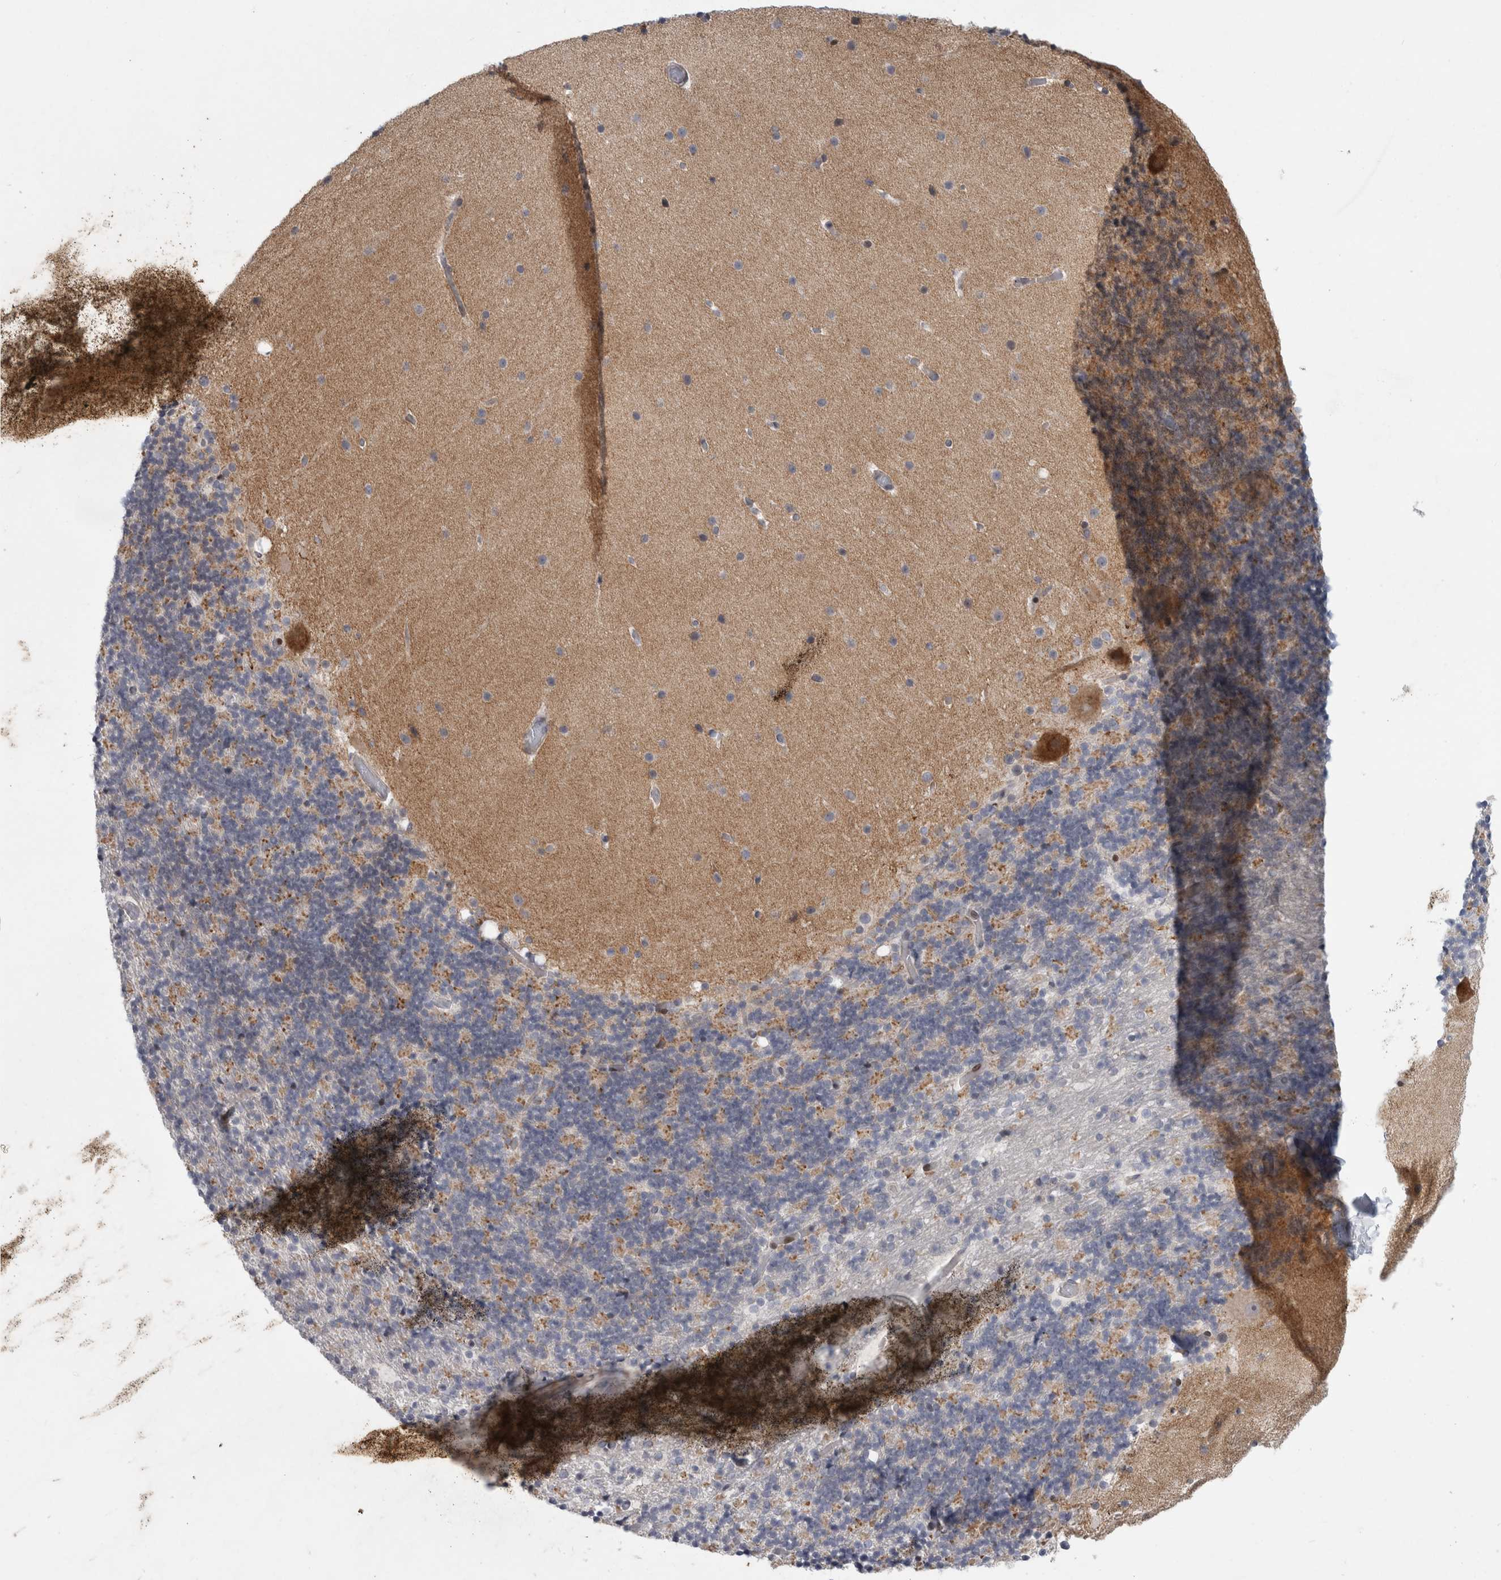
{"staining": {"intensity": "weak", "quantity": "25%-75%", "location": "cytoplasmic/membranous"}, "tissue": "cerebellum", "cell_type": "Cells in granular layer", "image_type": "normal", "snomed": [{"axis": "morphology", "description": "Normal tissue, NOS"}, {"axis": "topography", "description": "Cerebellum"}], "caption": "Immunohistochemical staining of unremarkable cerebellum demonstrates 25%-75% levels of weak cytoplasmic/membranous protein staining in about 25%-75% of cells in granular layer.", "gene": "UTP25", "patient": {"sex": "male", "age": 57}}